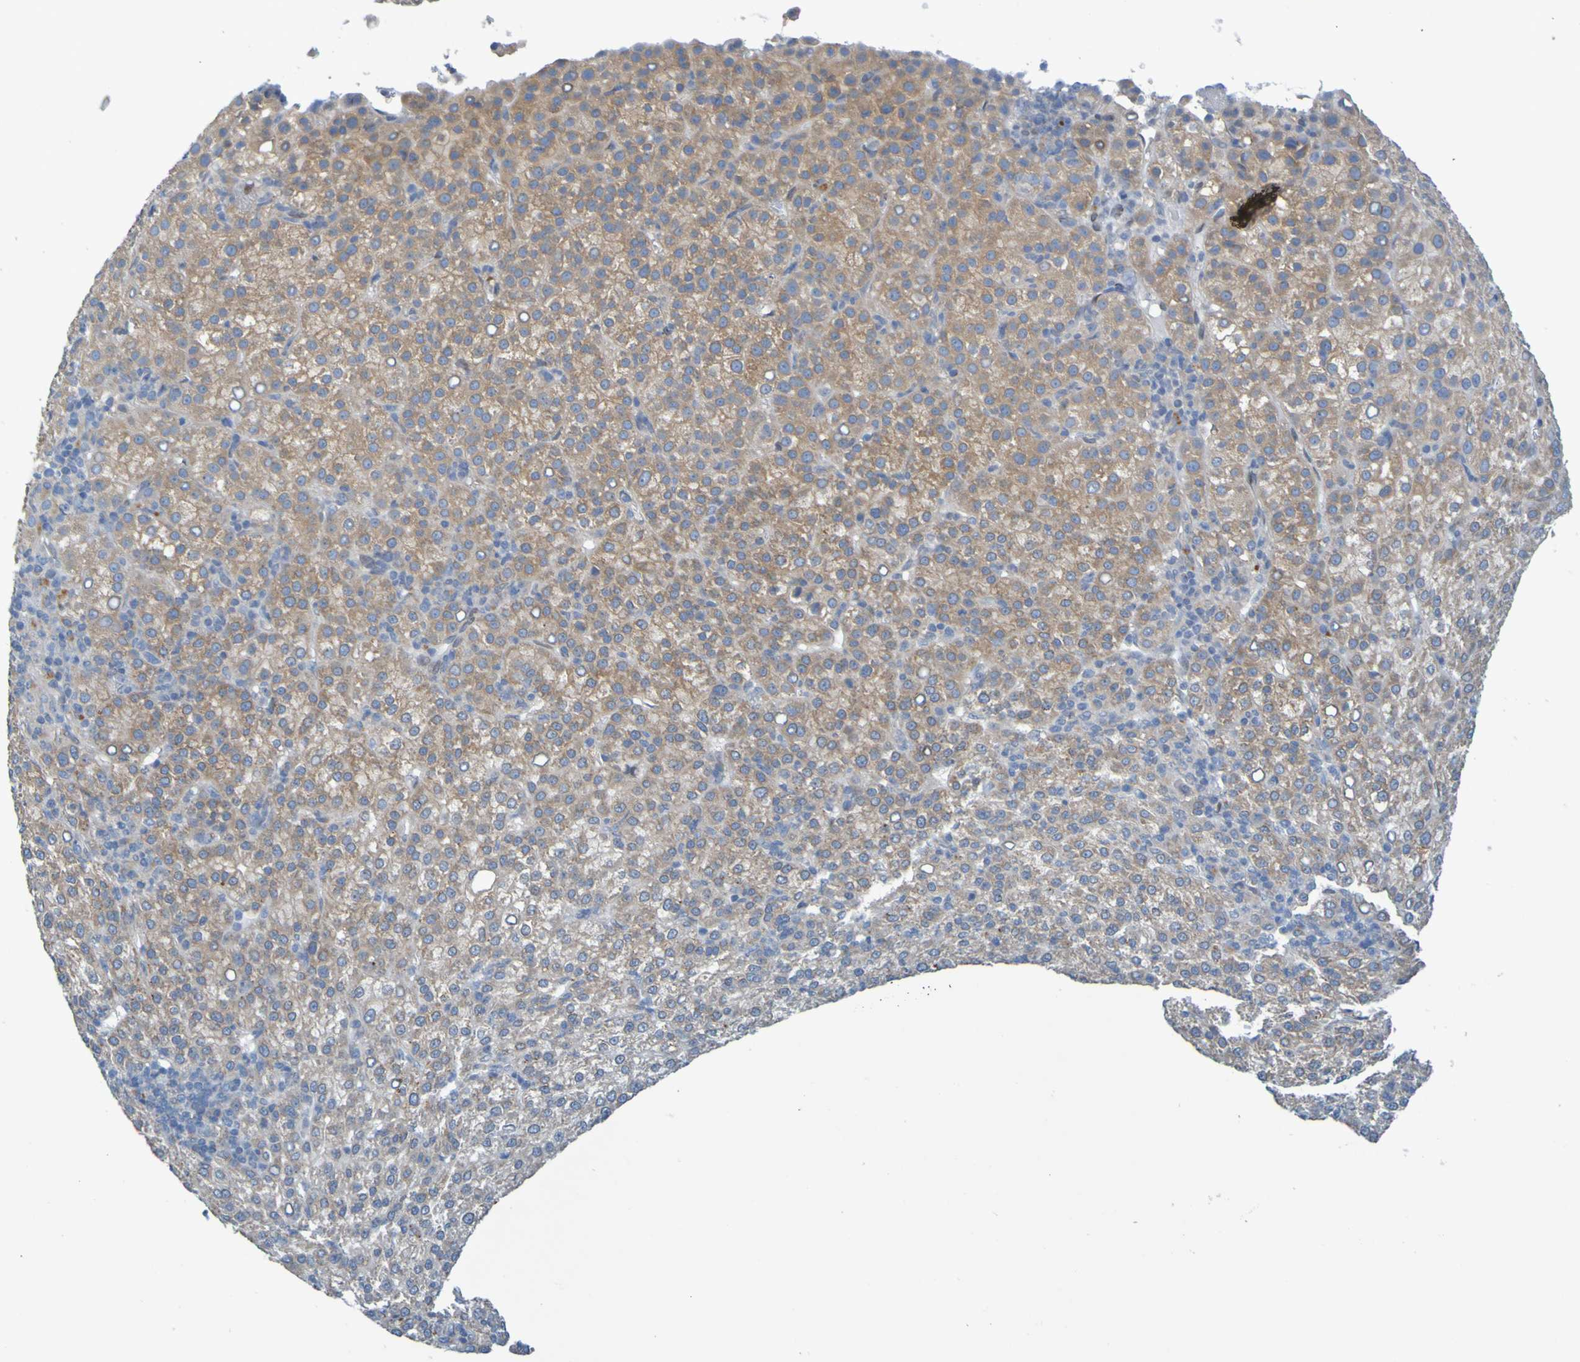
{"staining": {"intensity": "moderate", "quantity": ">75%", "location": "cytoplasmic/membranous"}, "tissue": "liver cancer", "cell_type": "Tumor cells", "image_type": "cancer", "snomed": [{"axis": "morphology", "description": "Carcinoma, Hepatocellular, NOS"}, {"axis": "topography", "description": "Liver"}], "caption": "Liver hepatocellular carcinoma stained for a protein (brown) displays moderate cytoplasmic/membranous positive positivity in about >75% of tumor cells.", "gene": "MAG", "patient": {"sex": "female", "age": 58}}